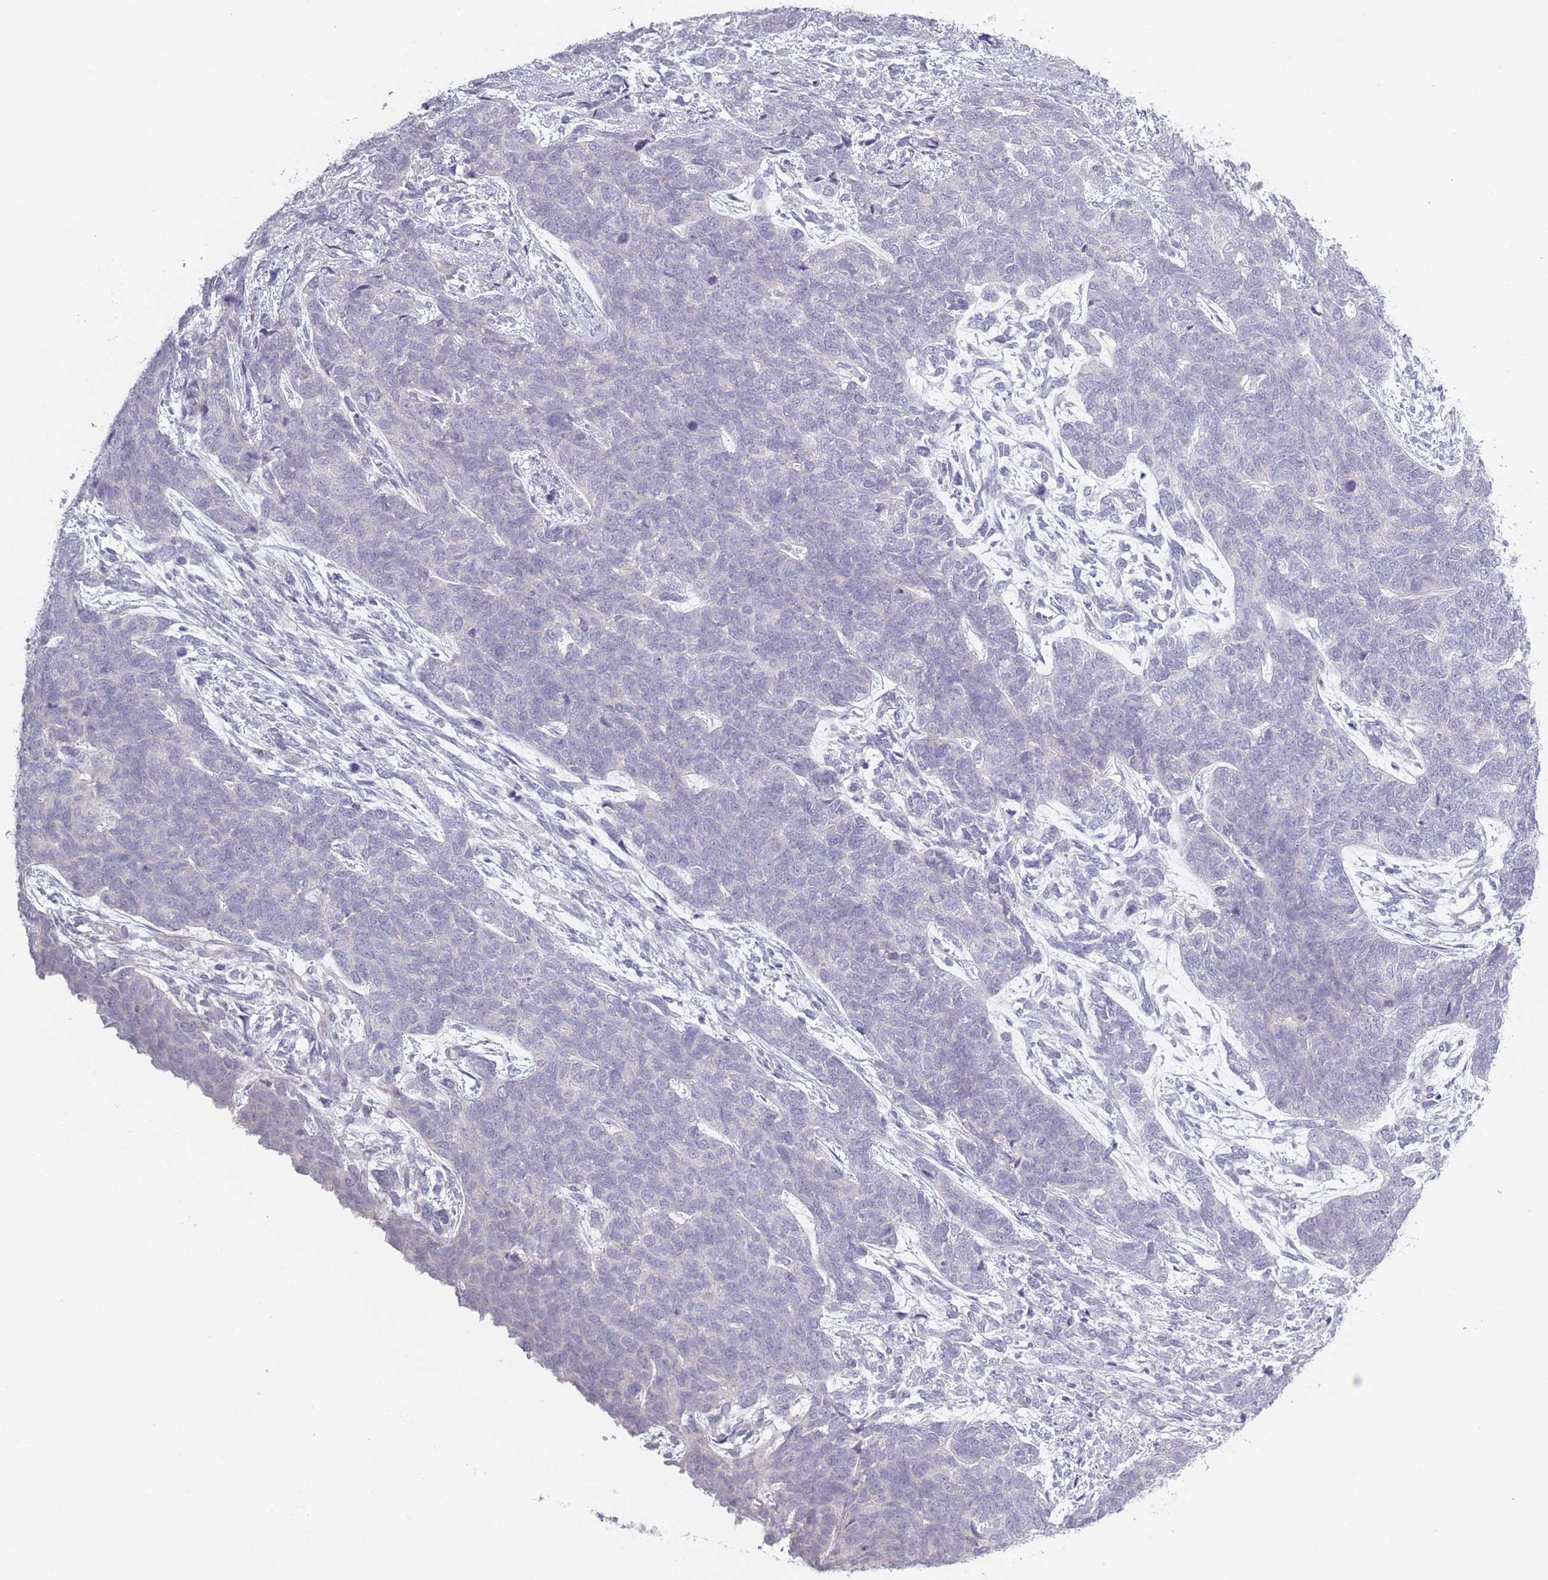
{"staining": {"intensity": "negative", "quantity": "none", "location": "none"}, "tissue": "cervical cancer", "cell_type": "Tumor cells", "image_type": "cancer", "snomed": [{"axis": "morphology", "description": "Squamous cell carcinoma, NOS"}, {"axis": "topography", "description": "Cervix"}], "caption": "DAB immunohistochemical staining of human cervical squamous cell carcinoma exhibits no significant expression in tumor cells. (DAB (3,3'-diaminobenzidine) immunohistochemistry, high magnification).", "gene": "RASL10B", "patient": {"sex": "female", "age": 63}}